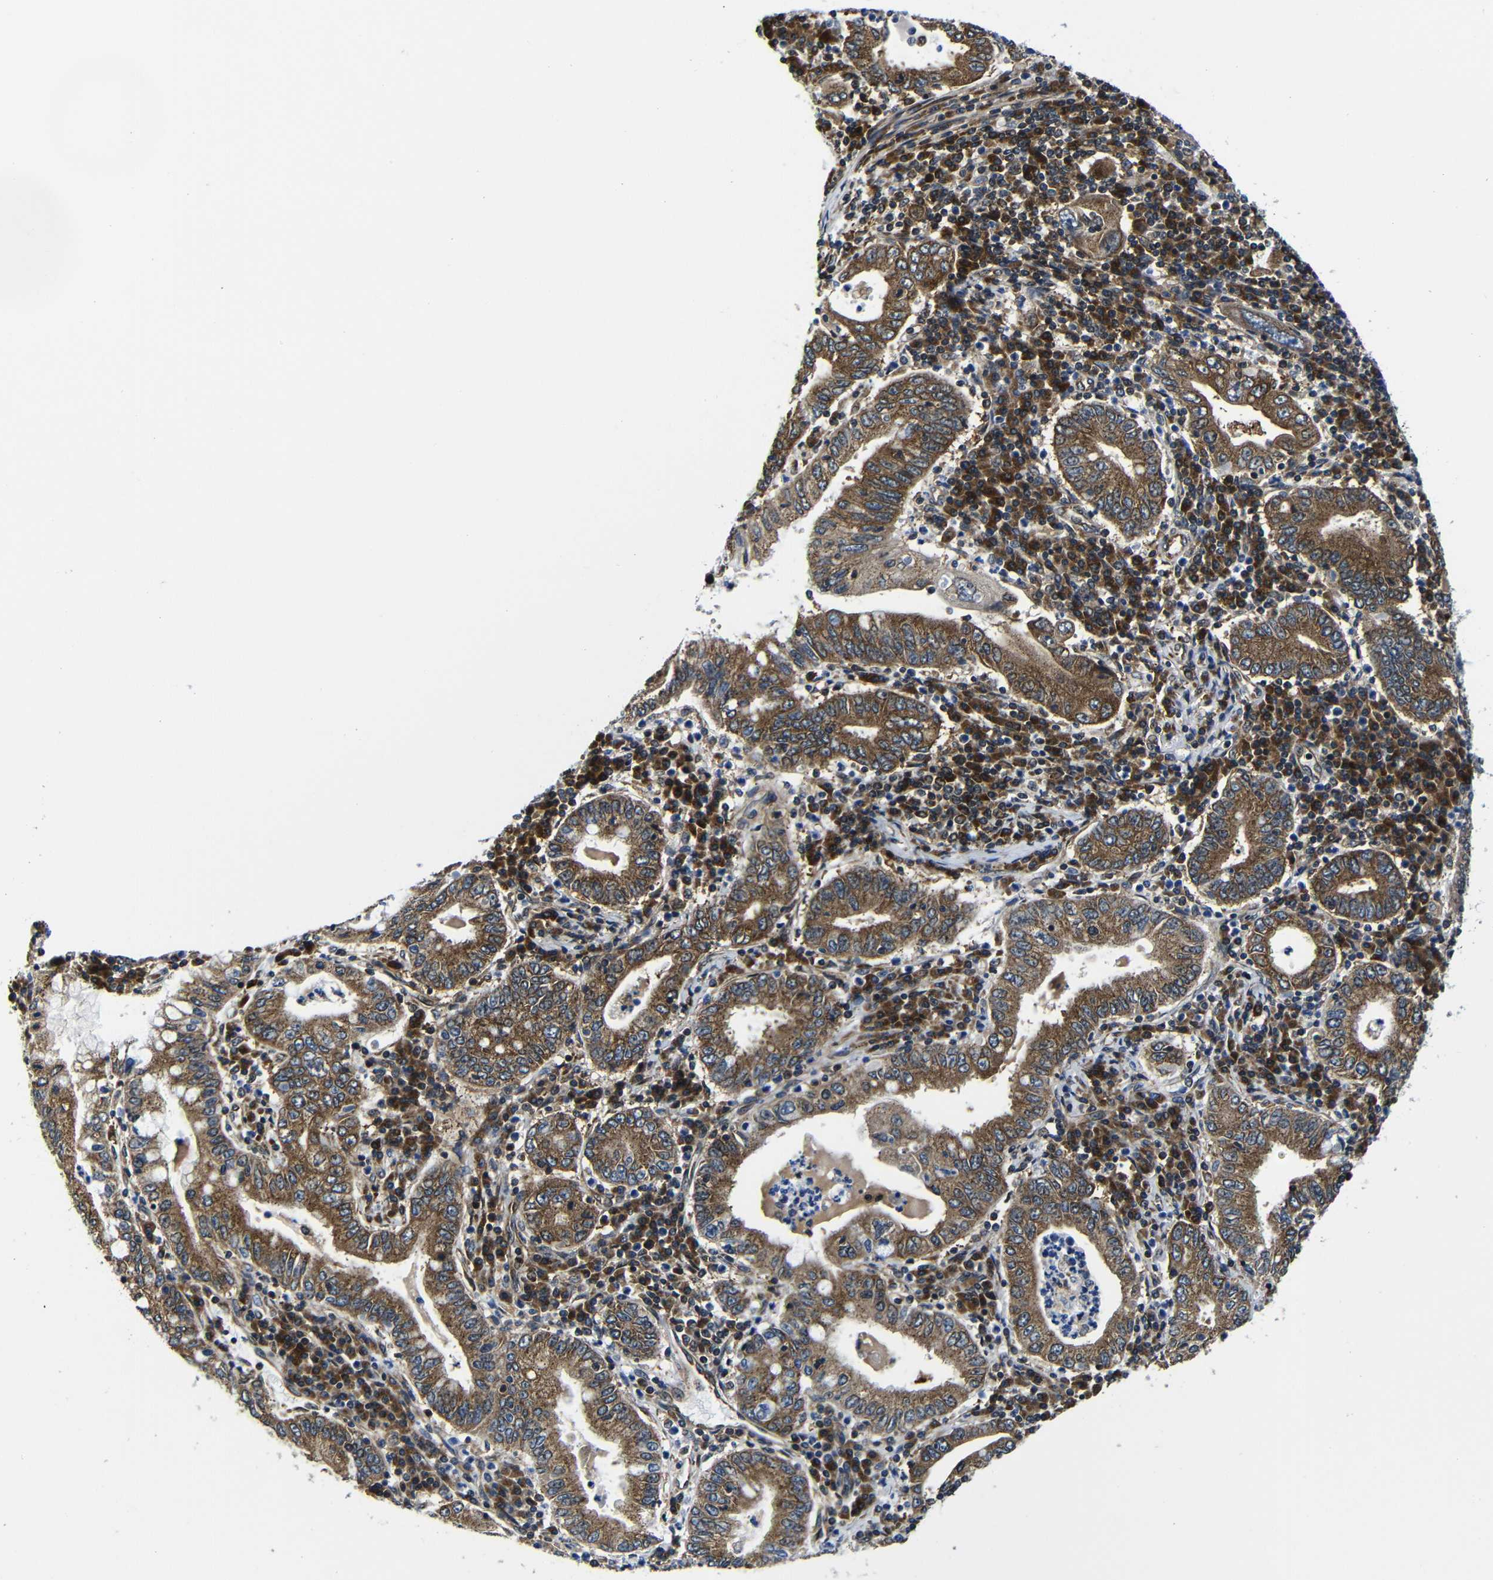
{"staining": {"intensity": "moderate", "quantity": ">75%", "location": "cytoplasmic/membranous"}, "tissue": "stomach cancer", "cell_type": "Tumor cells", "image_type": "cancer", "snomed": [{"axis": "morphology", "description": "Normal tissue, NOS"}, {"axis": "morphology", "description": "Adenocarcinoma, NOS"}, {"axis": "topography", "description": "Esophagus"}, {"axis": "topography", "description": "Stomach, upper"}, {"axis": "topography", "description": "Peripheral nerve tissue"}], "caption": "Tumor cells display medium levels of moderate cytoplasmic/membranous positivity in approximately >75% of cells in adenocarcinoma (stomach).", "gene": "ABCE1", "patient": {"sex": "male", "age": 62}}